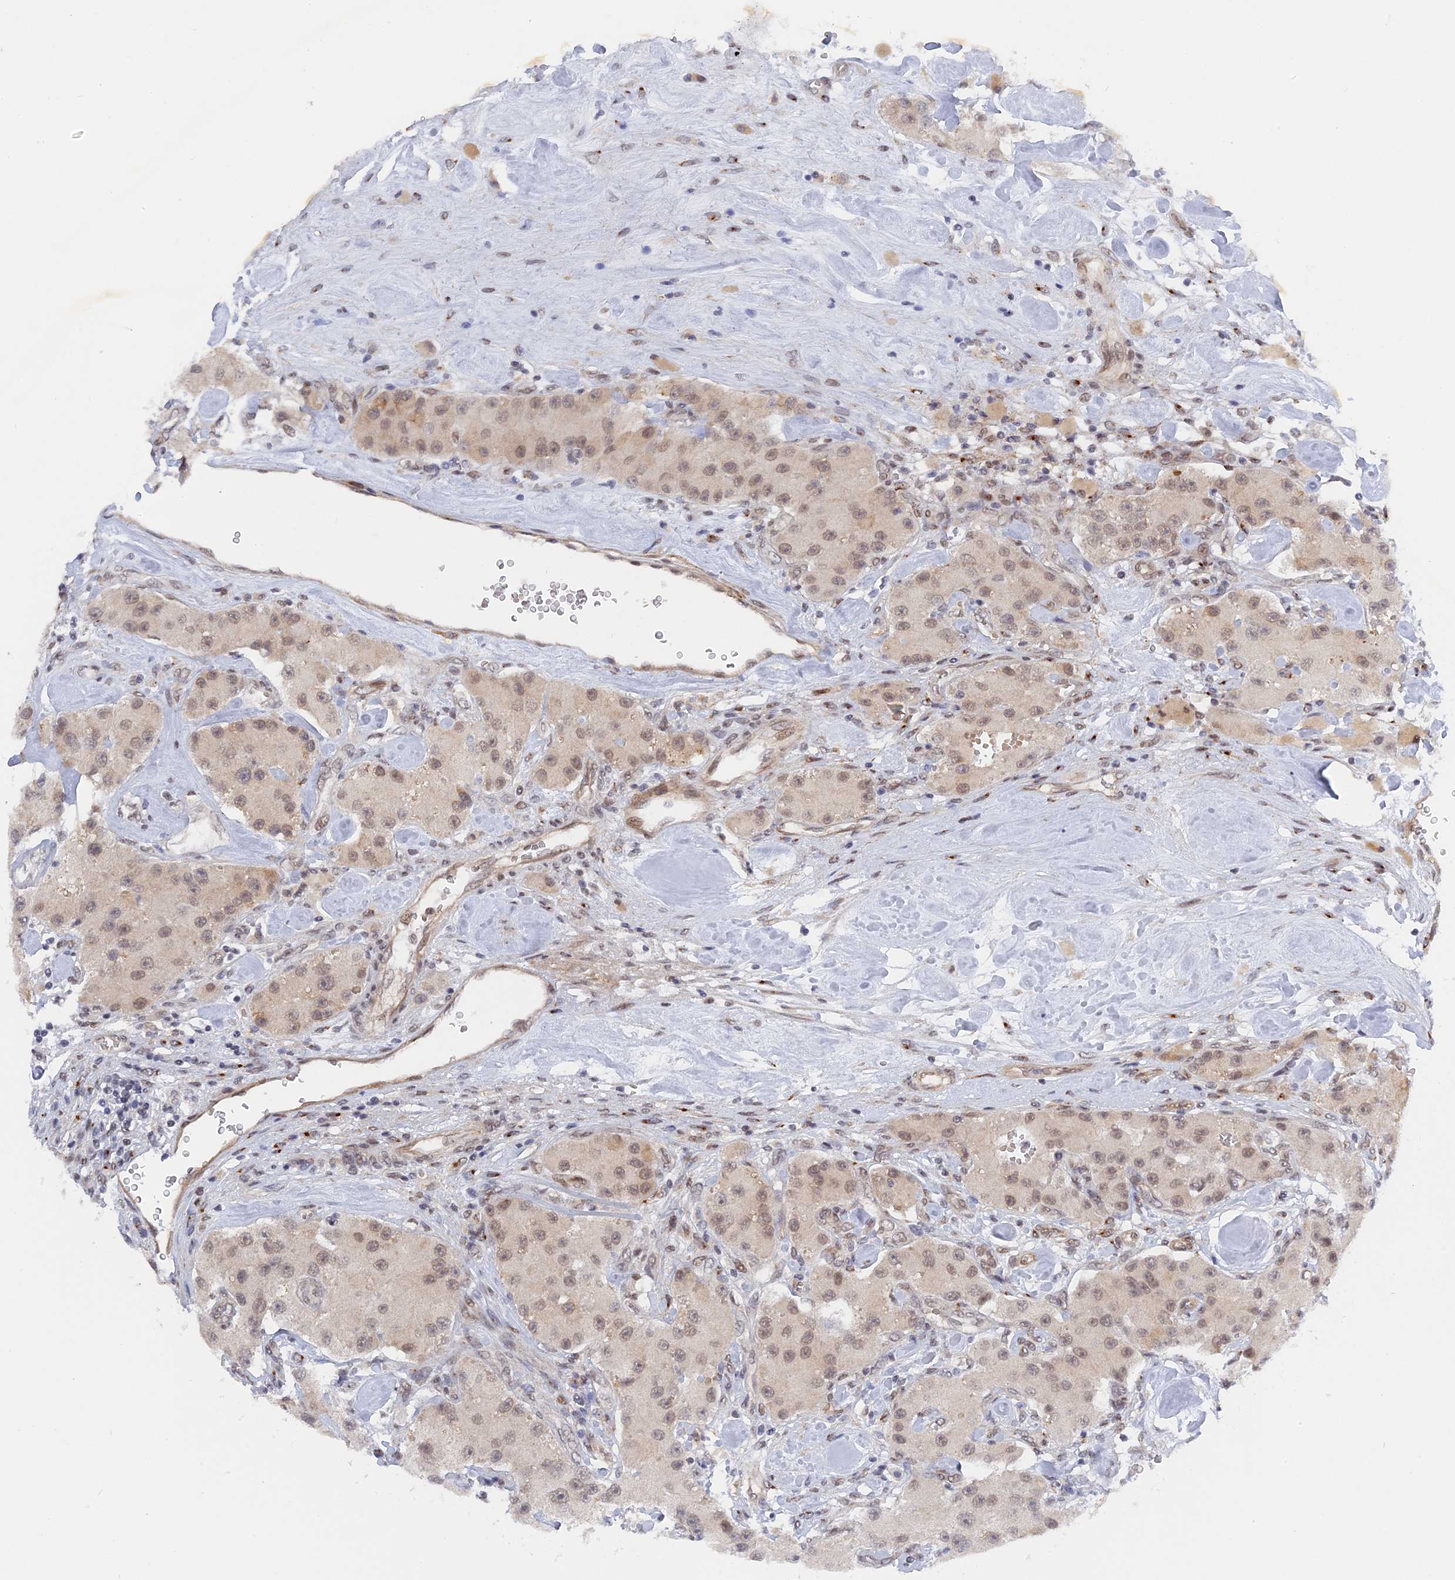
{"staining": {"intensity": "weak", "quantity": ">75%", "location": "nuclear"}, "tissue": "carcinoid", "cell_type": "Tumor cells", "image_type": "cancer", "snomed": [{"axis": "morphology", "description": "Carcinoid, malignant, NOS"}, {"axis": "topography", "description": "Pancreas"}], "caption": "Immunohistochemistry photomicrograph of human malignant carcinoid stained for a protein (brown), which demonstrates low levels of weak nuclear positivity in about >75% of tumor cells.", "gene": "CCDC85A", "patient": {"sex": "male", "age": 41}}